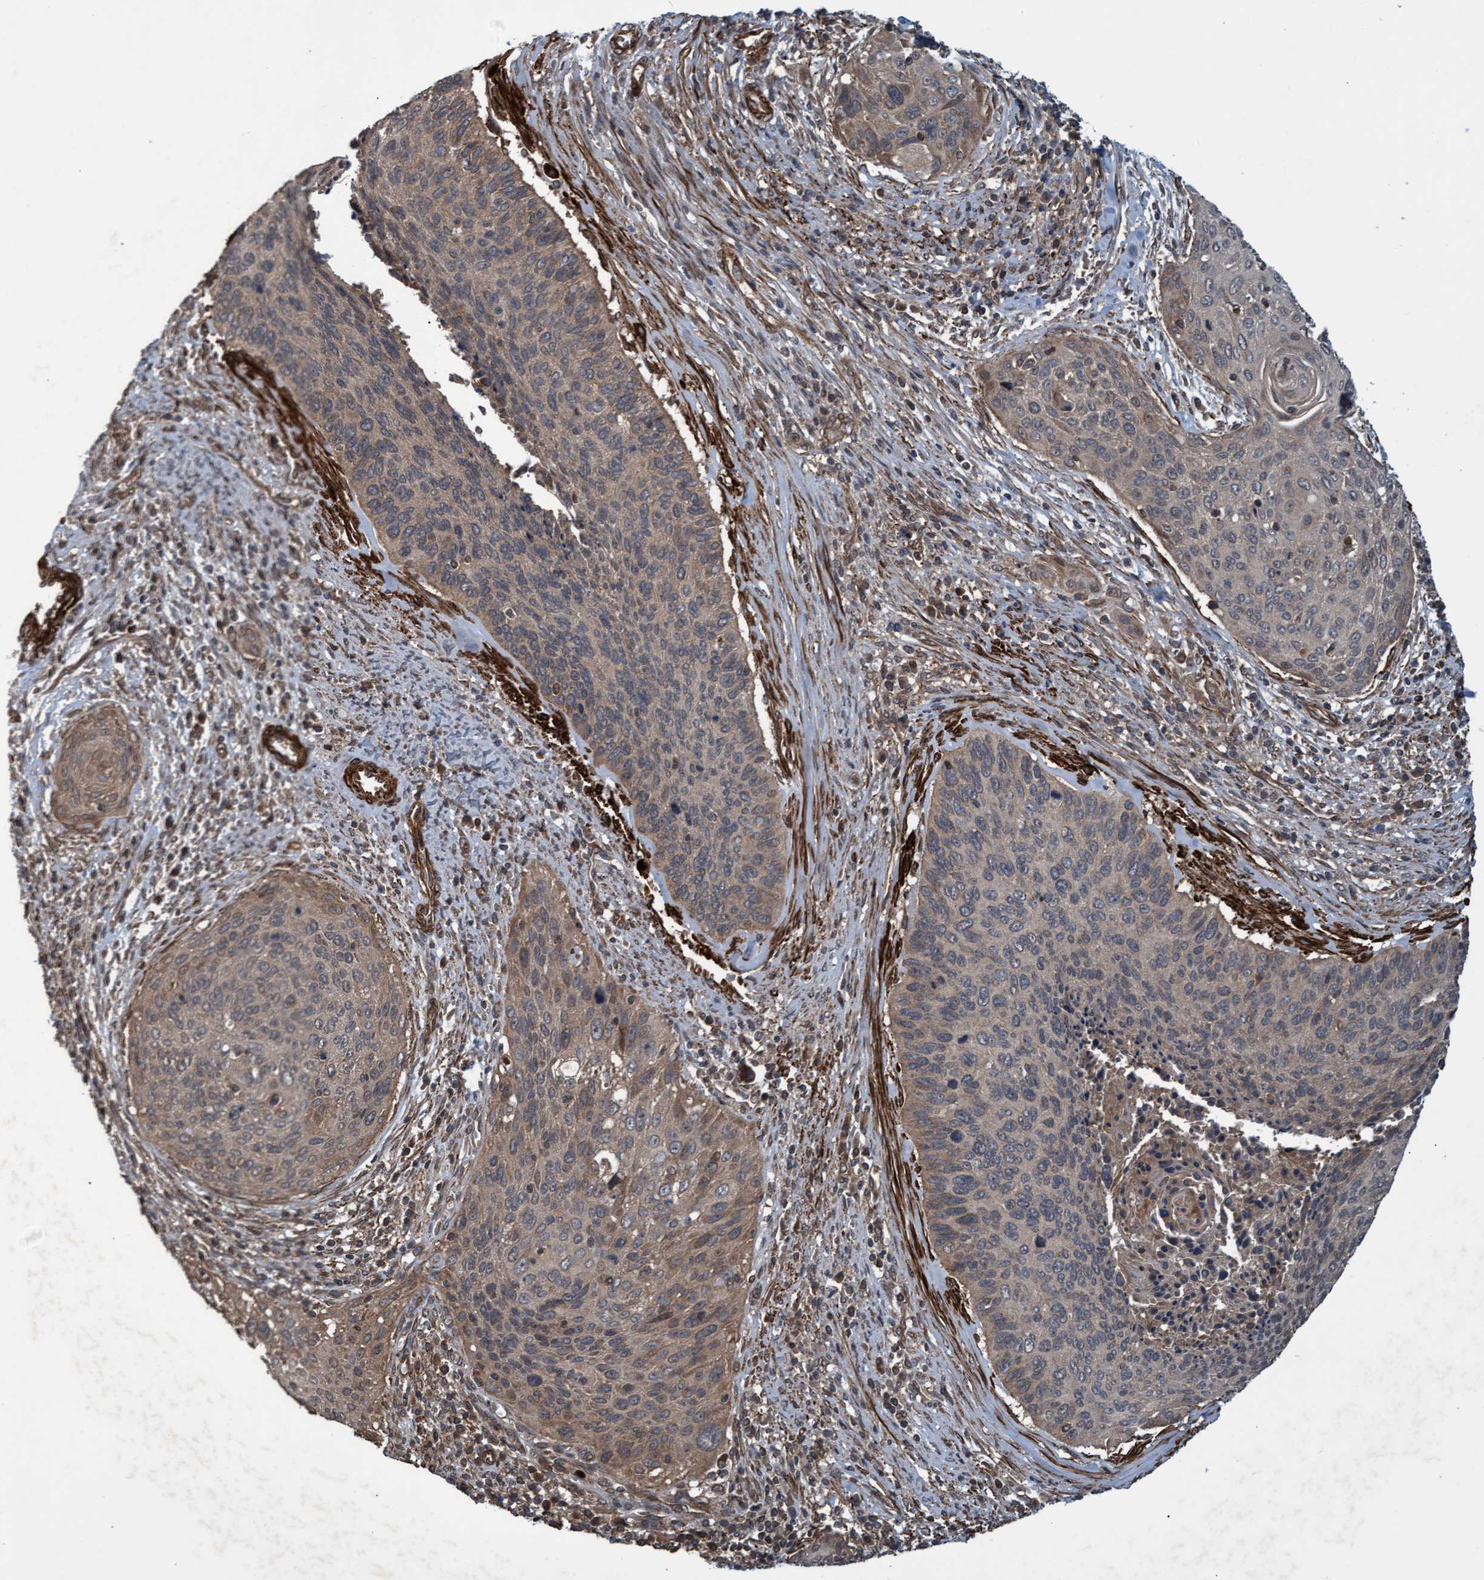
{"staining": {"intensity": "weak", "quantity": "25%-75%", "location": "cytoplasmic/membranous"}, "tissue": "cervical cancer", "cell_type": "Tumor cells", "image_type": "cancer", "snomed": [{"axis": "morphology", "description": "Squamous cell carcinoma, NOS"}, {"axis": "topography", "description": "Cervix"}], "caption": "Cervical cancer (squamous cell carcinoma) stained for a protein exhibits weak cytoplasmic/membranous positivity in tumor cells.", "gene": "GGT6", "patient": {"sex": "female", "age": 55}}